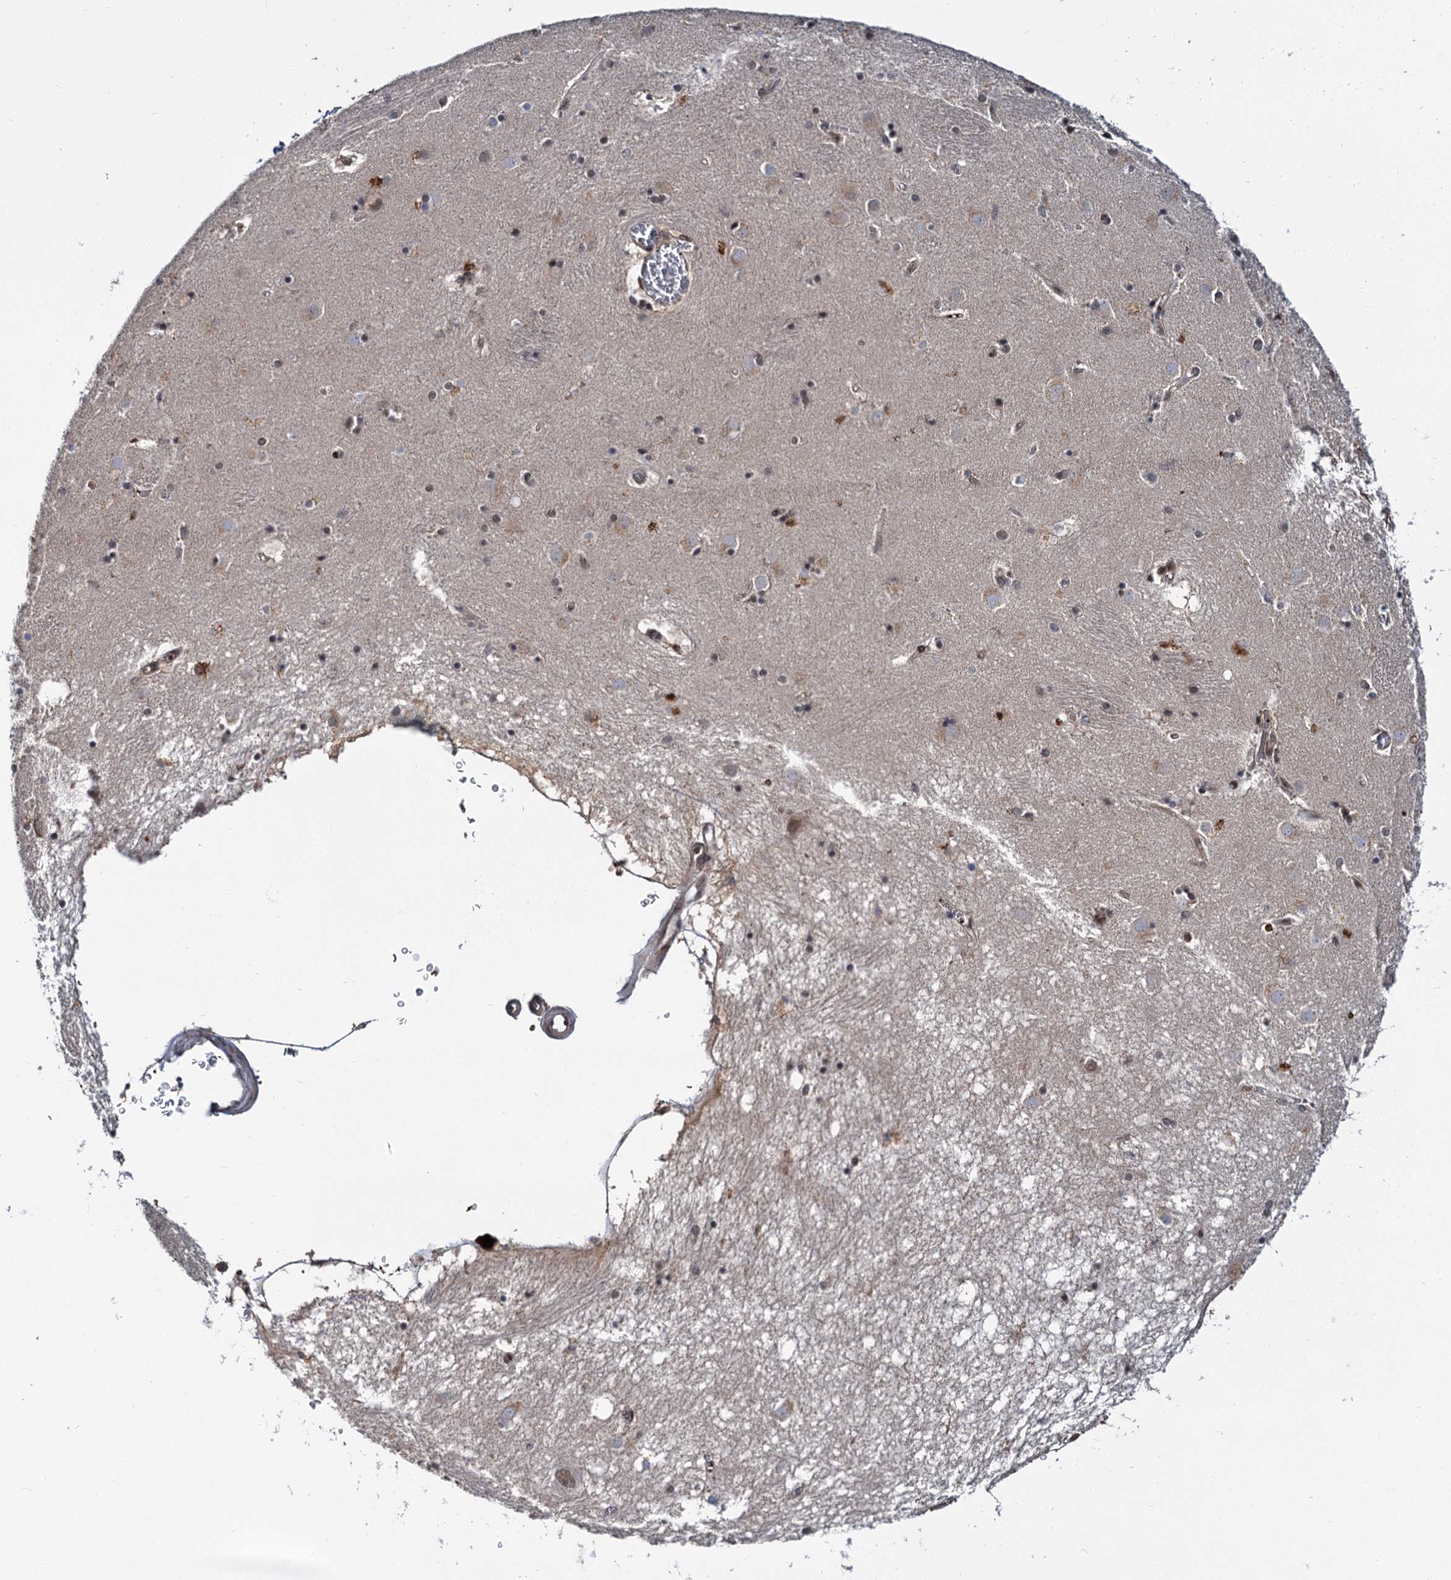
{"staining": {"intensity": "moderate", "quantity": "<25%", "location": "nuclear"}, "tissue": "caudate", "cell_type": "Glial cells", "image_type": "normal", "snomed": [{"axis": "morphology", "description": "Normal tissue, NOS"}, {"axis": "topography", "description": "Lateral ventricle wall"}], "caption": "A histopathology image of human caudate stained for a protein displays moderate nuclear brown staining in glial cells.", "gene": "MBD6", "patient": {"sex": "male", "age": 70}}